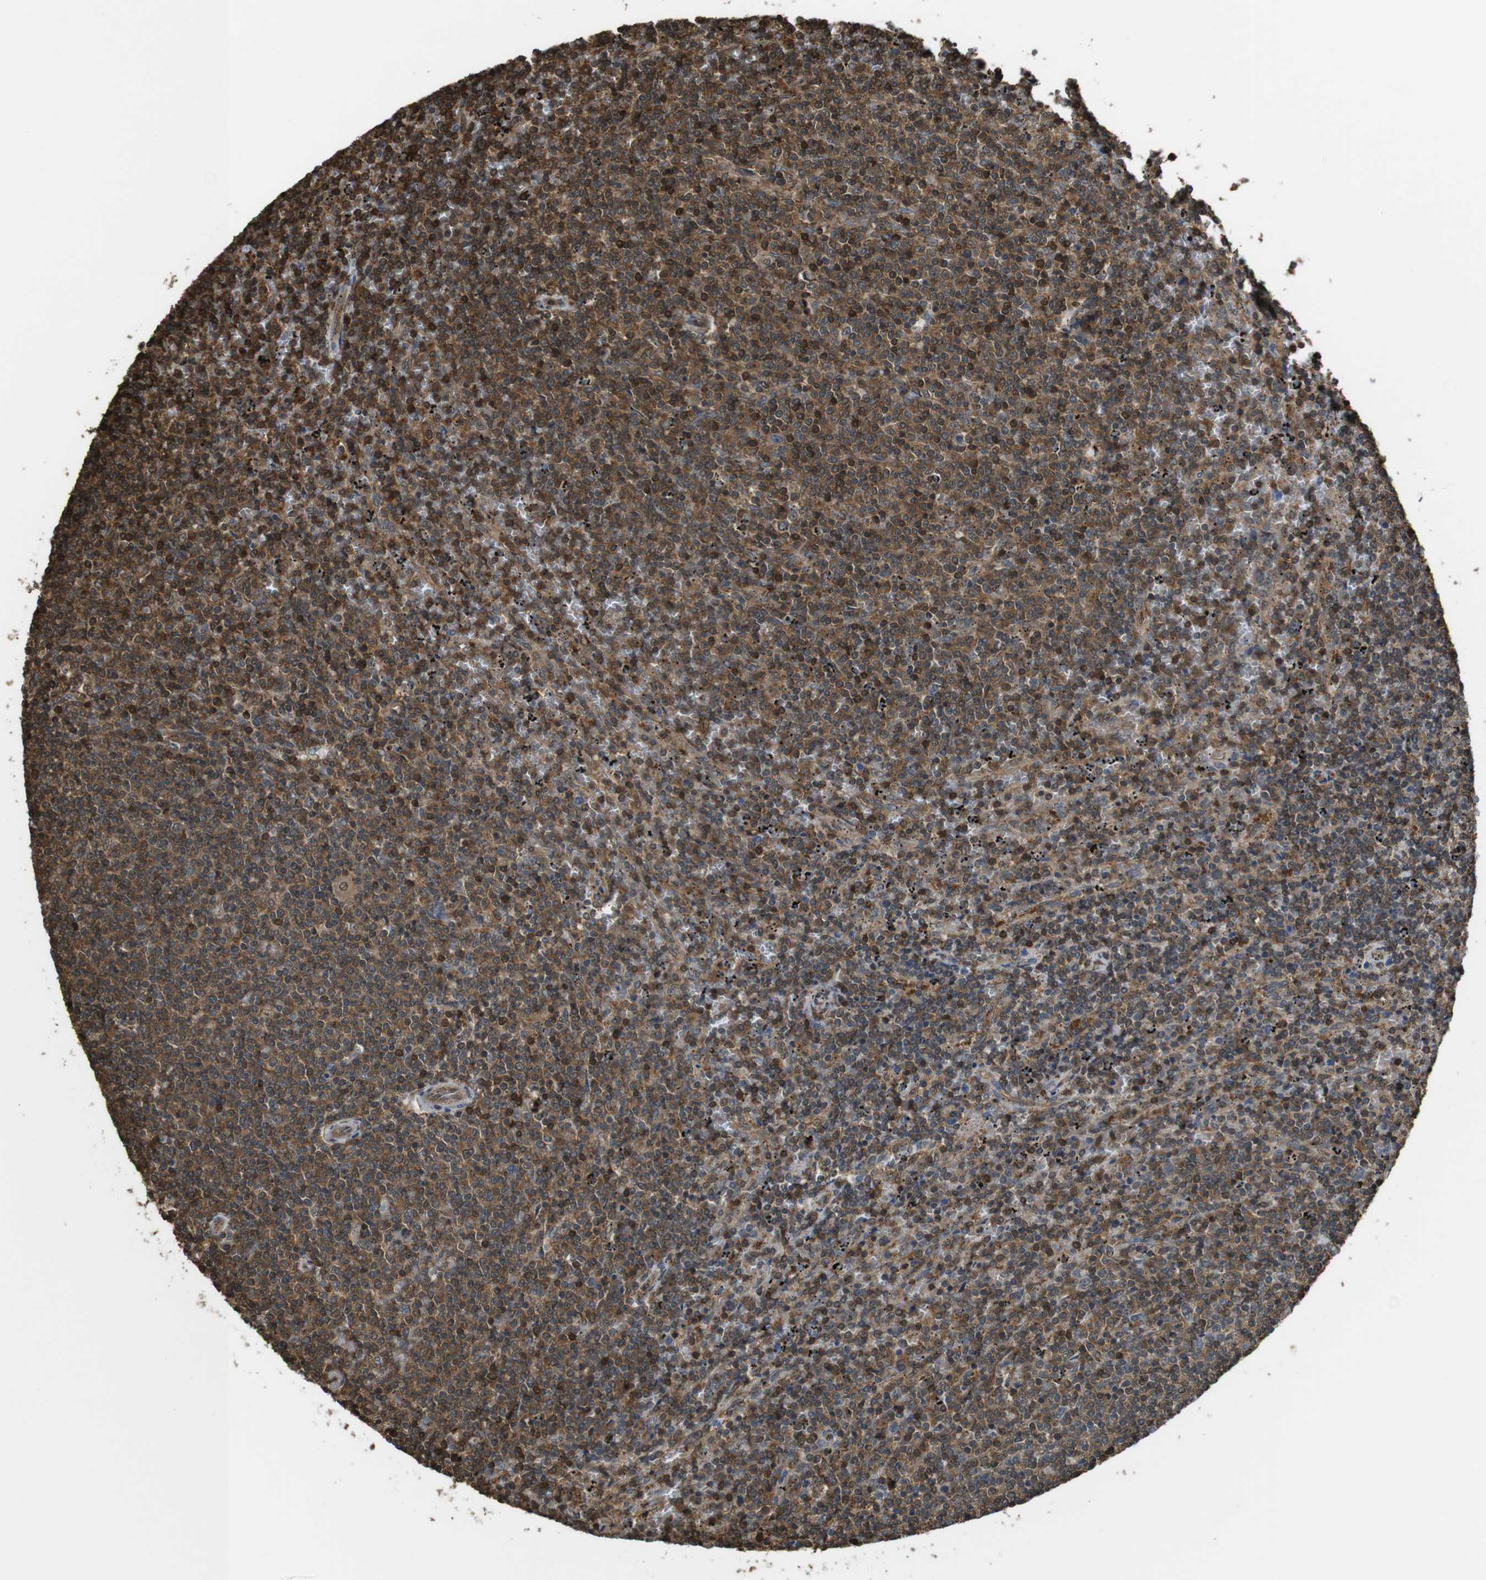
{"staining": {"intensity": "strong", "quantity": ">75%", "location": "cytoplasmic/membranous"}, "tissue": "lymphoma", "cell_type": "Tumor cells", "image_type": "cancer", "snomed": [{"axis": "morphology", "description": "Malignant lymphoma, non-Hodgkin's type, Low grade"}, {"axis": "topography", "description": "Spleen"}], "caption": "The micrograph displays staining of lymphoma, revealing strong cytoplasmic/membranous protein positivity (brown color) within tumor cells.", "gene": "ARHGDIA", "patient": {"sex": "female", "age": 50}}